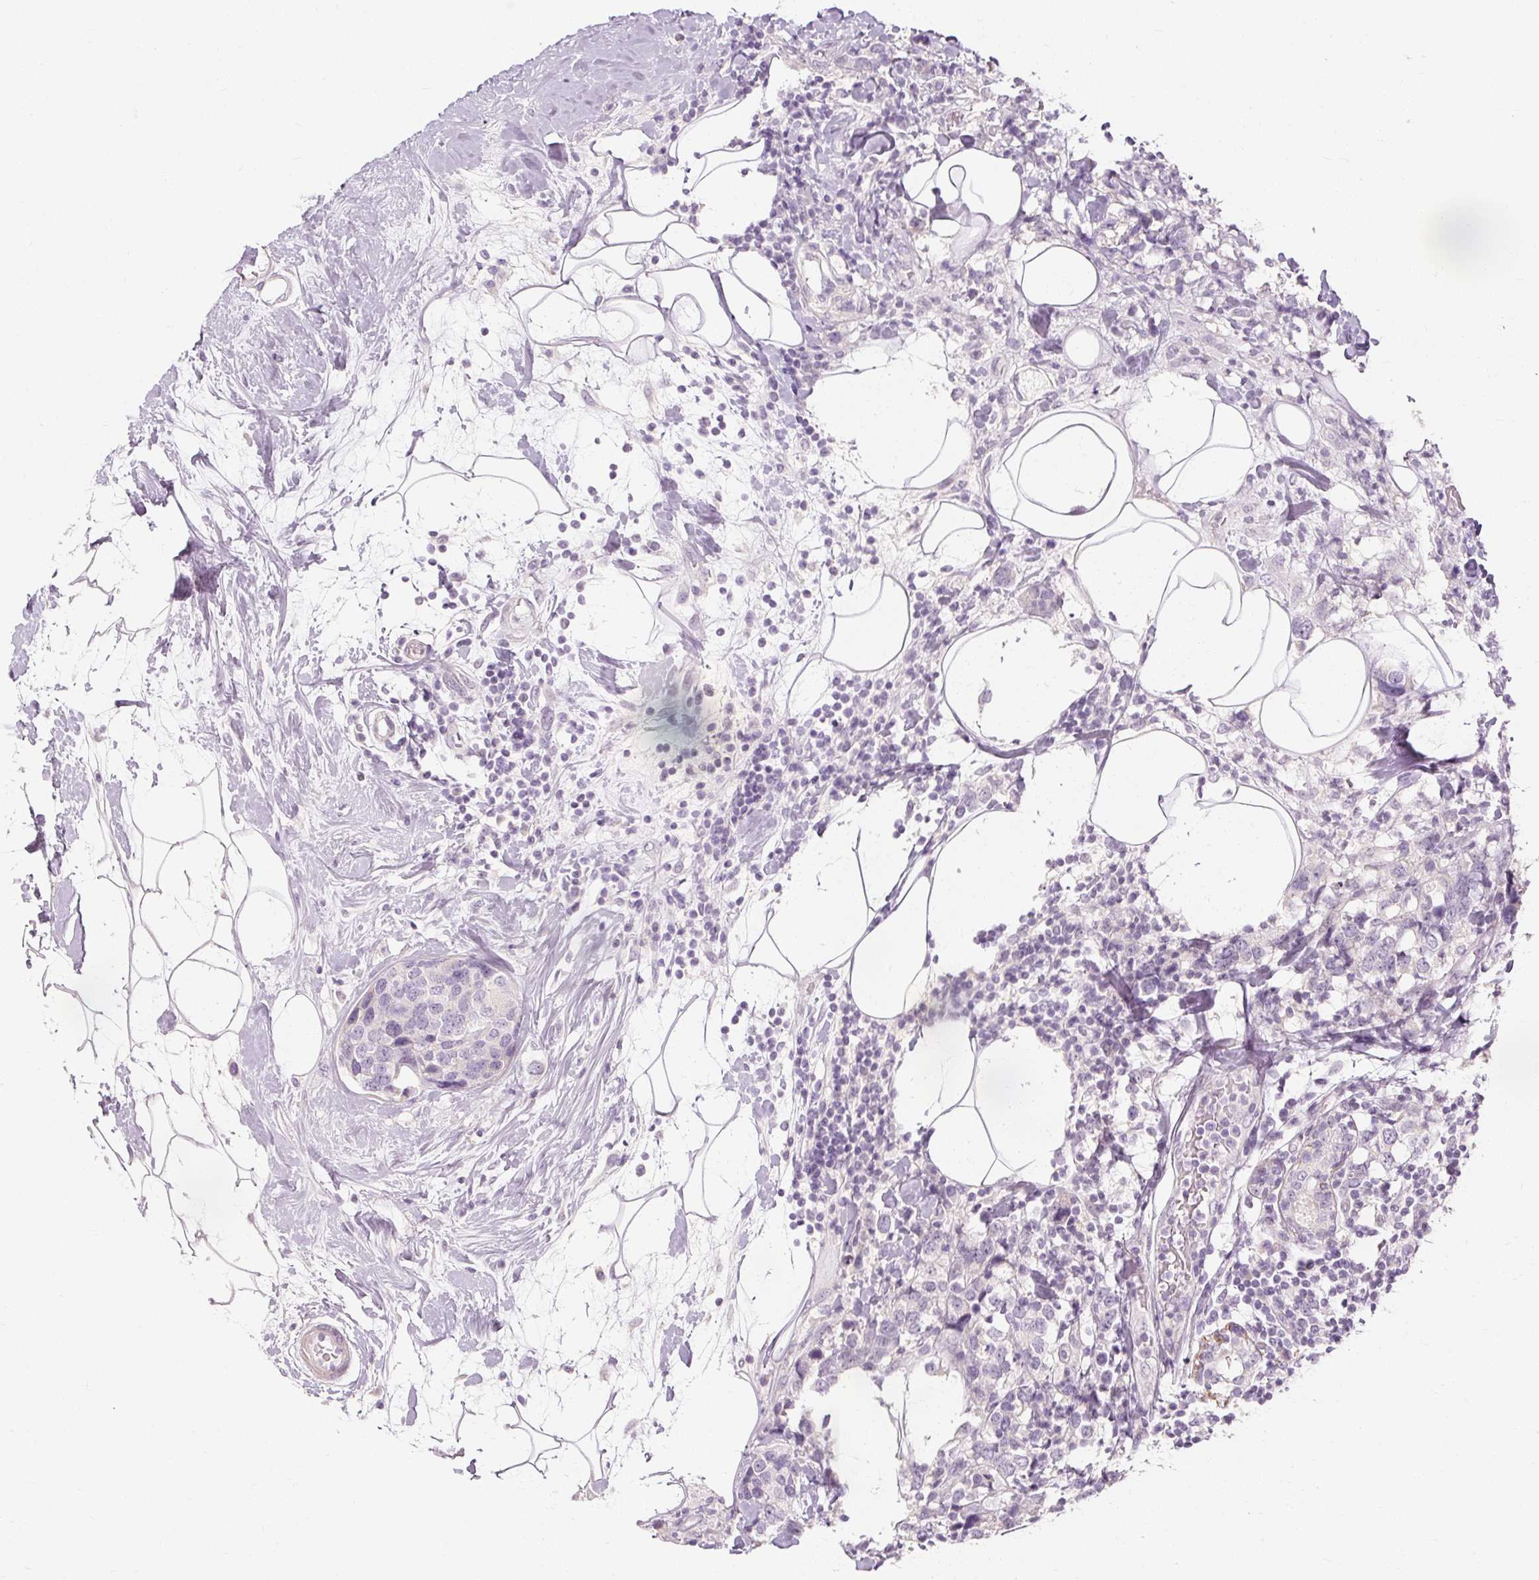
{"staining": {"intensity": "negative", "quantity": "none", "location": "none"}, "tissue": "breast cancer", "cell_type": "Tumor cells", "image_type": "cancer", "snomed": [{"axis": "morphology", "description": "Lobular carcinoma"}, {"axis": "topography", "description": "Breast"}], "caption": "Tumor cells show no significant protein expression in breast cancer. The staining was performed using DAB to visualize the protein expression in brown, while the nuclei were stained in blue with hematoxylin (Magnification: 20x).", "gene": "CAPN3", "patient": {"sex": "female", "age": 59}}